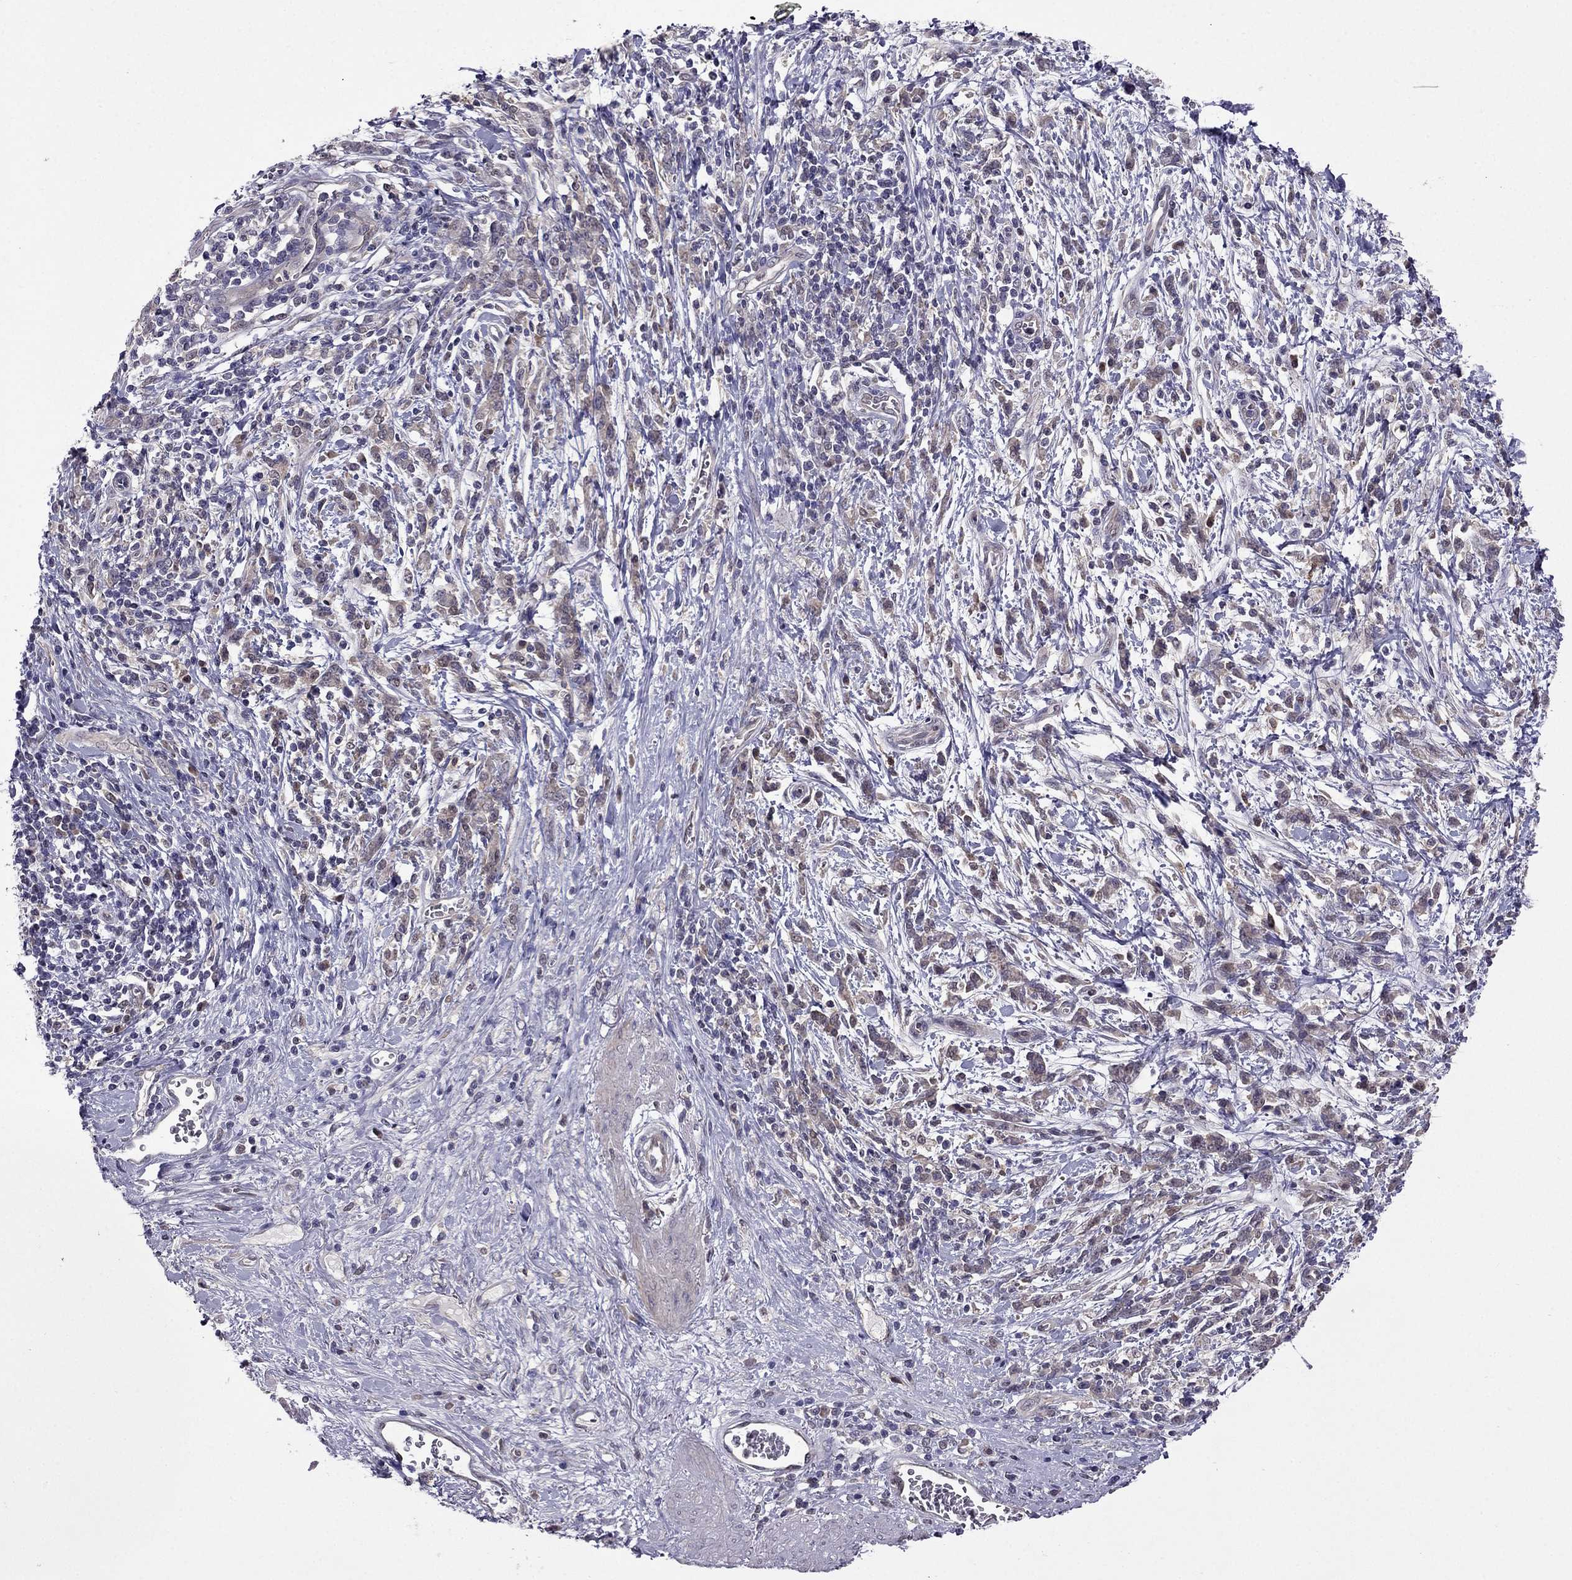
{"staining": {"intensity": "weak", "quantity": ">75%", "location": "cytoplasmic/membranous"}, "tissue": "stomach cancer", "cell_type": "Tumor cells", "image_type": "cancer", "snomed": [{"axis": "morphology", "description": "Adenocarcinoma, NOS"}, {"axis": "topography", "description": "Stomach"}], "caption": "DAB (3,3'-diaminobenzidine) immunohistochemical staining of human adenocarcinoma (stomach) reveals weak cytoplasmic/membranous protein staining in about >75% of tumor cells.", "gene": "CDK5", "patient": {"sex": "female", "age": 57}}